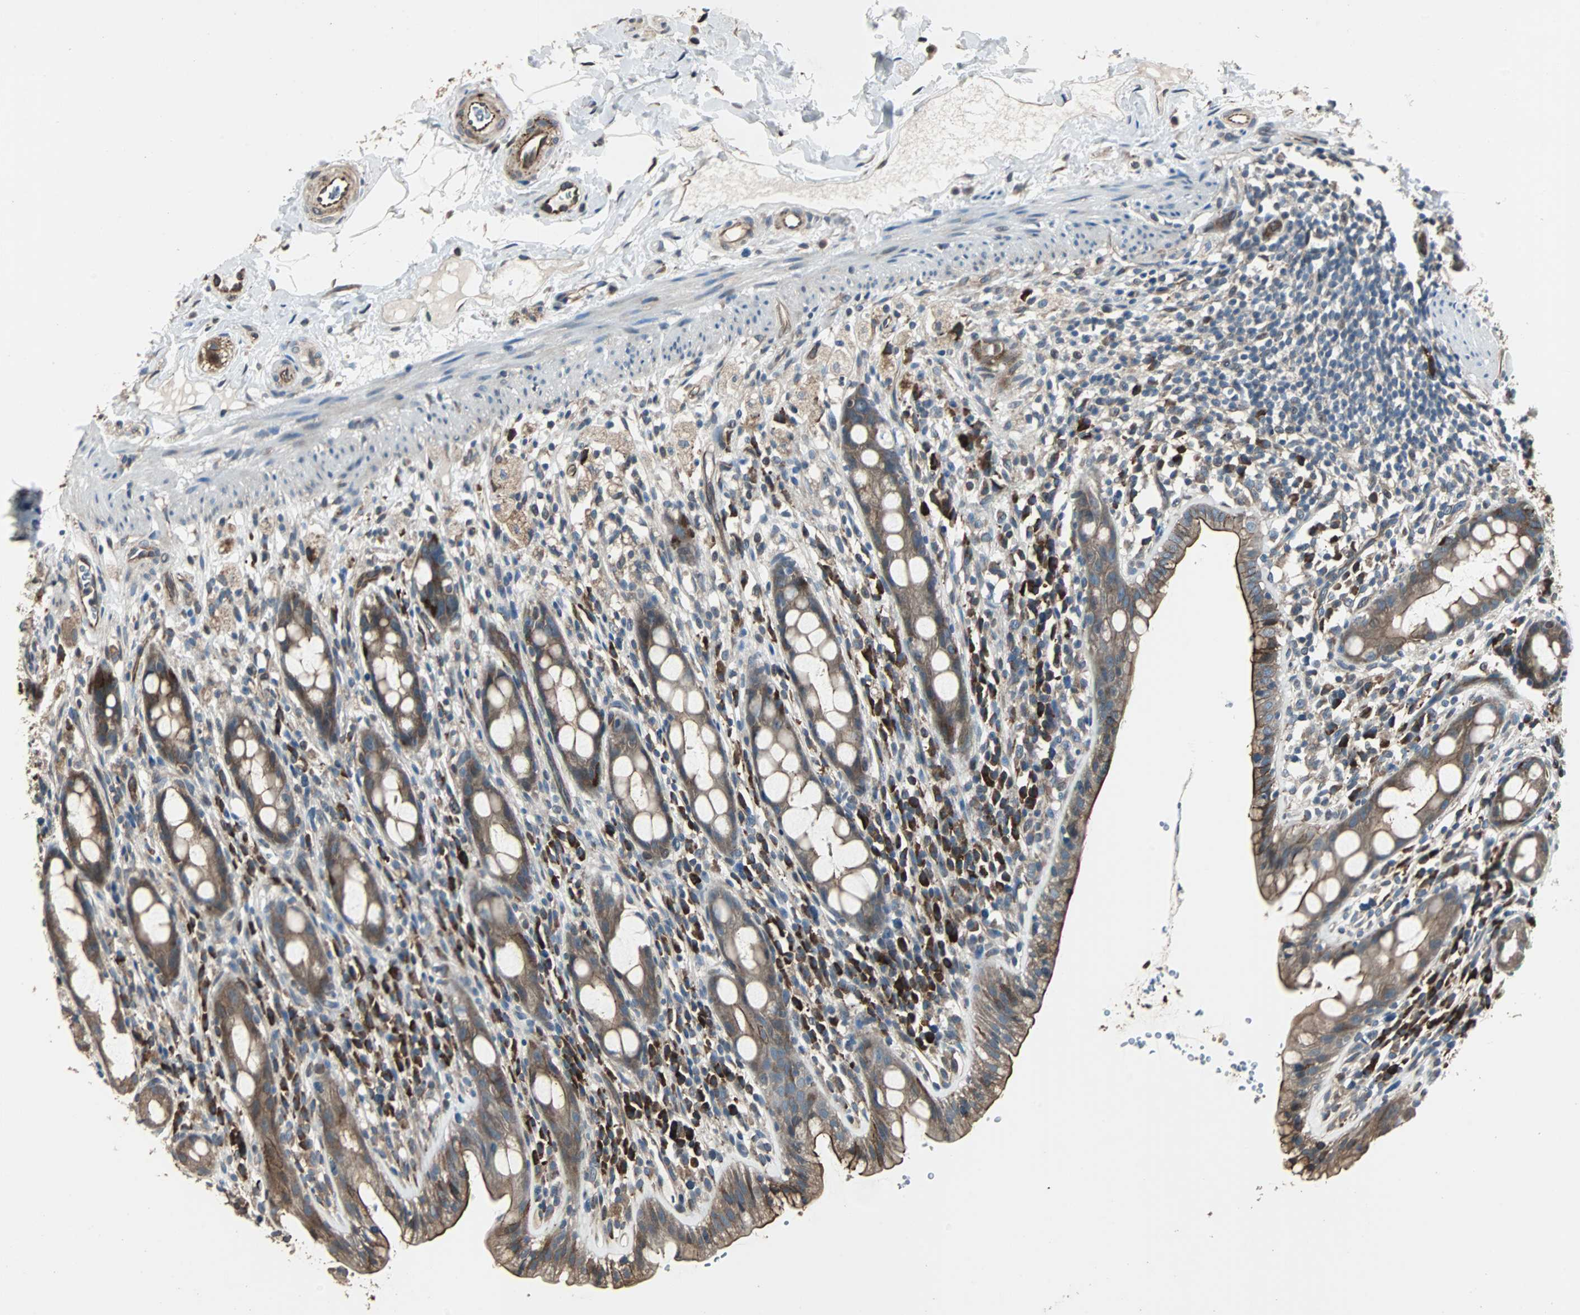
{"staining": {"intensity": "moderate", "quantity": ">75%", "location": "cytoplasmic/membranous"}, "tissue": "rectum", "cell_type": "Glandular cells", "image_type": "normal", "snomed": [{"axis": "morphology", "description": "Normal tissue, NOS"}, {"axis": "topography", "description": "Rectum"}], "caption": "This micrograph shows IHC staining of unremarkable rectum, with medium moderate cytoplasmic/membranous expression in about >75% of glandular cells.", "gene": "CHP1", "patient": {"sex": "male", "age": 44}}